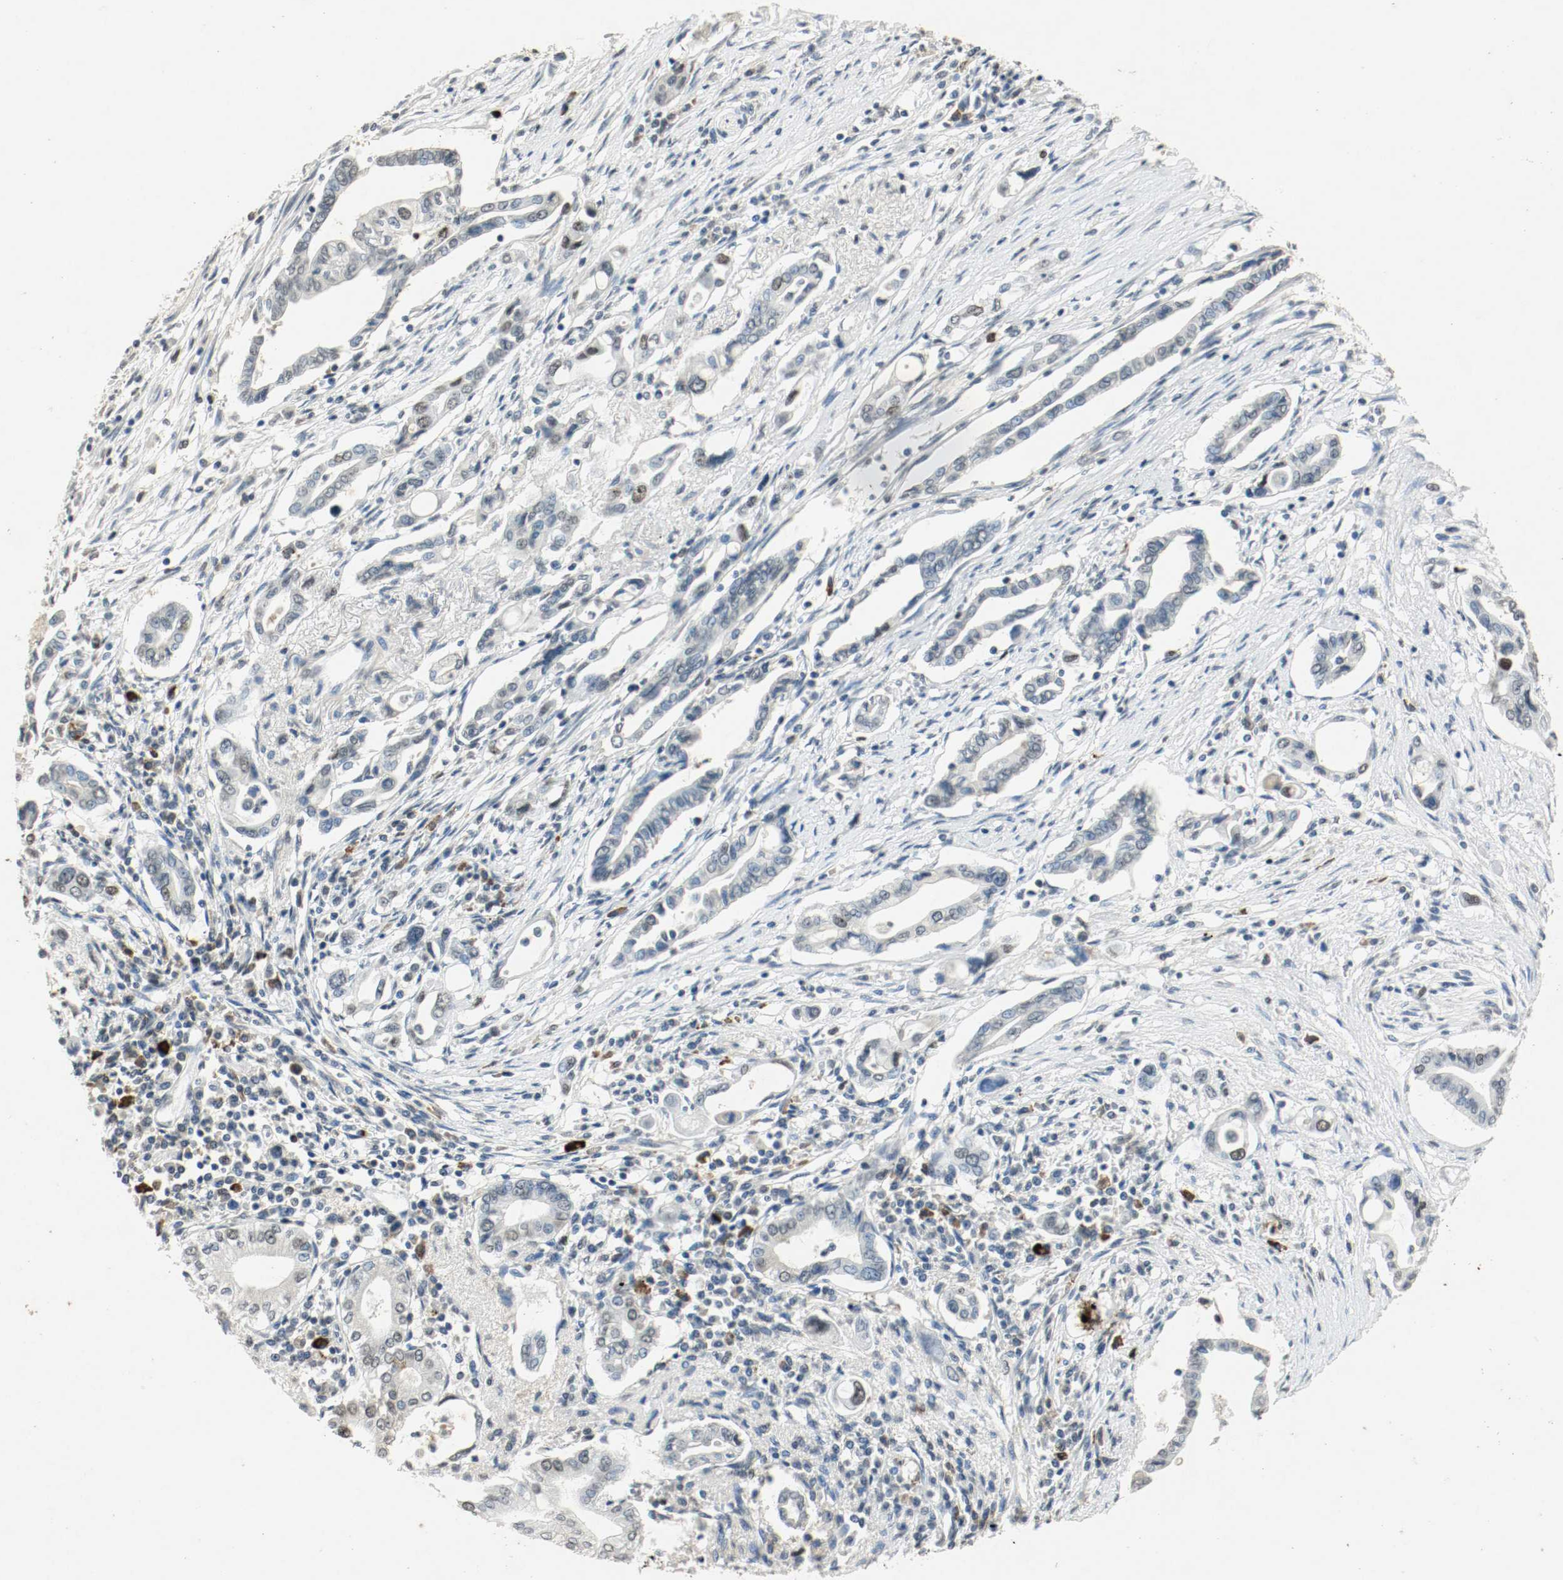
{"staining": {"intensity": "moderate", "quantity": "<25%", "location": "nuclear"}, "tissue": "pancreatic cancer", "cell_type": "Tumor cells", "image_type": "cancer", "snomed": [{"axis": "morphology", "description": "Adenocarcinoma, NOS"}, {"axis": "topography", "description": "Pancreas"}], "caption": "Immunohistochemistry of human pancreatic adenocarcinoma demonstrates low levels of moderate nuclear positivity in approximately <25% of tumor cells.", "gene": "DNMT1", "patient": {"sex": "female", "age": 57}}